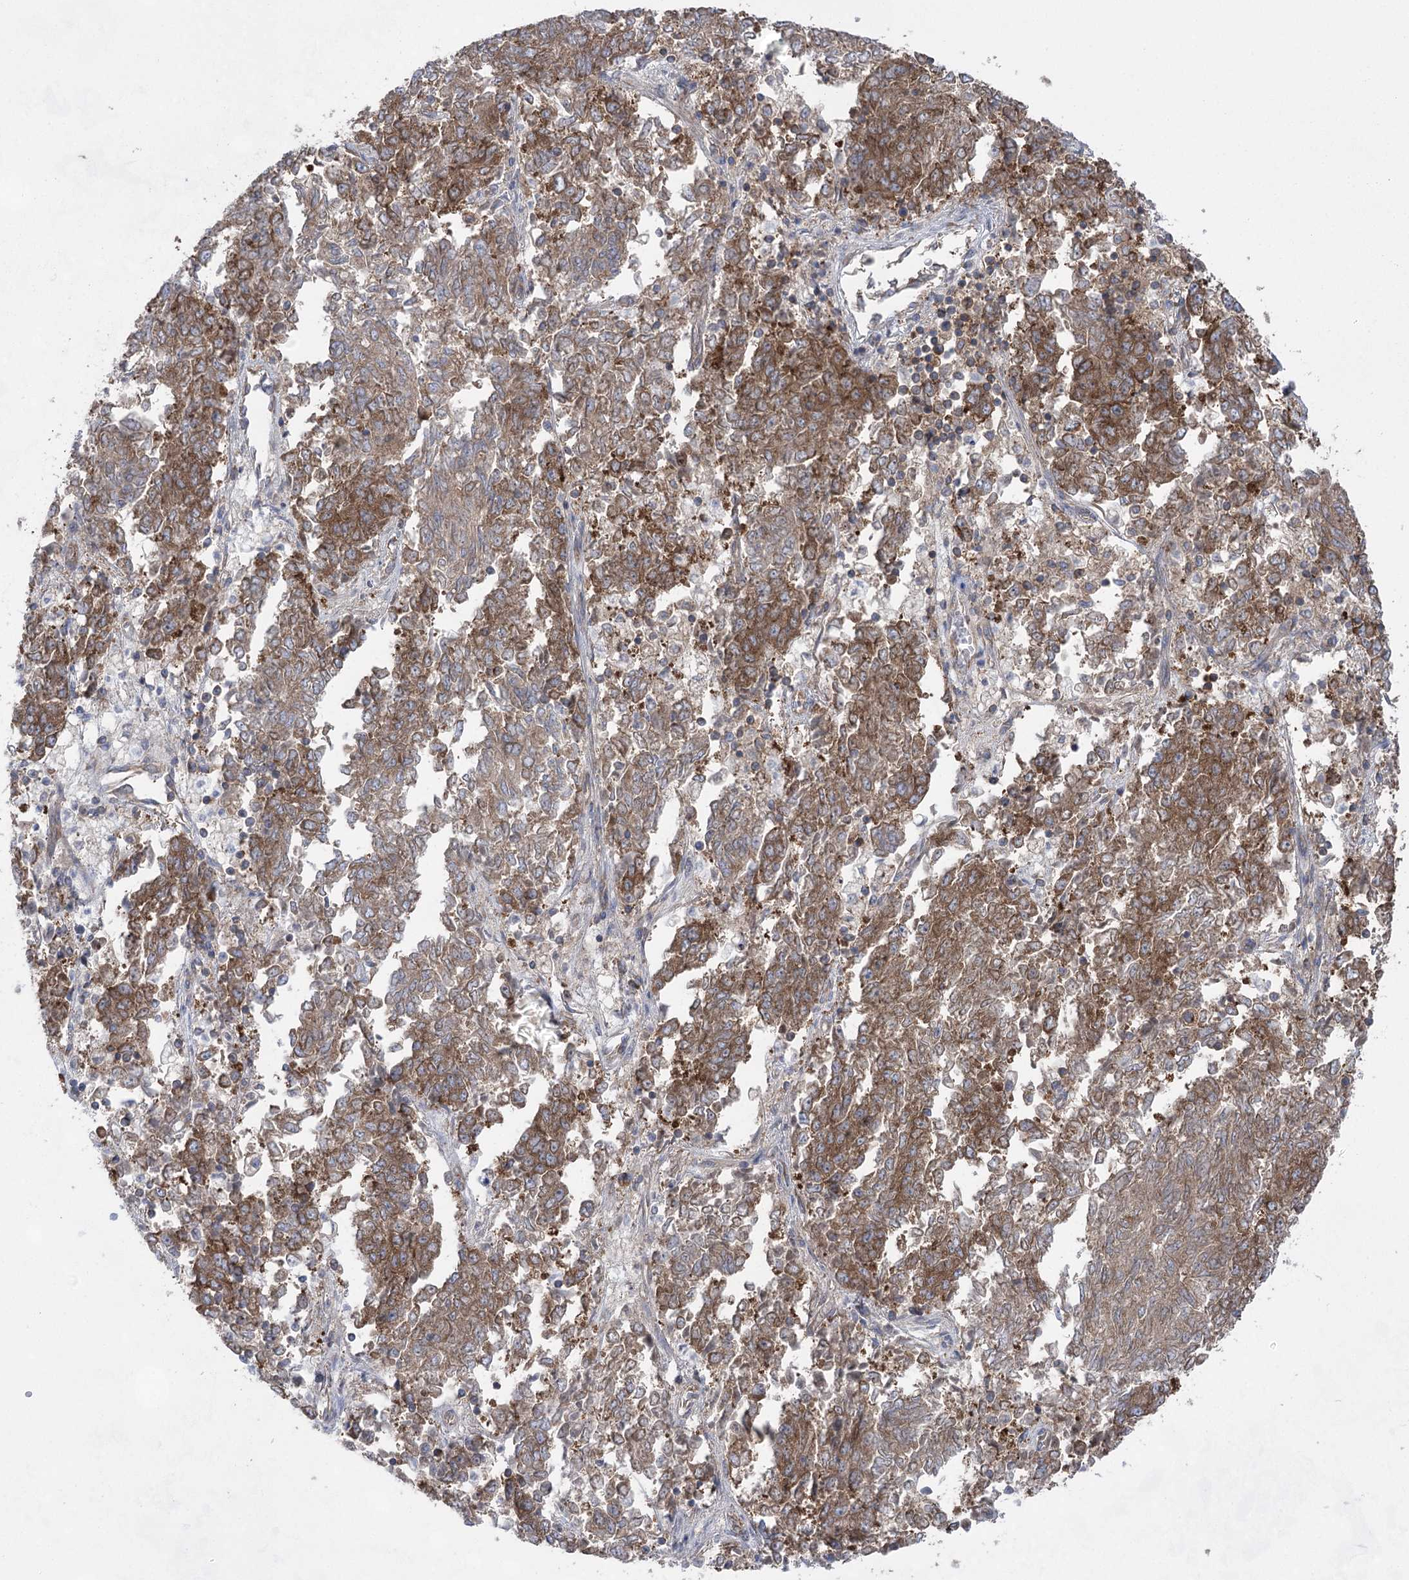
{"staining": {"intensity": "moderate", "quantity": ">75%", "location": "cytoplasmic/membranous"}, "tissue": "endometrial cancer", "cell_type": "Tumor cells", "image_type": "cancer", "snomed": [{"axis": "morphology", "description": "Adenocarcinoma, NOS"}, {"axis": "topography", "description": "Endometrium"}], "caption": "Protein expression analysis of endometrial adenocarcinoma displays moderate cytoplasmic/membranous positivity in about >75% of tumor cells.", "gene": "EIF3A", "patient": {"sex": "female", "age": 80}}